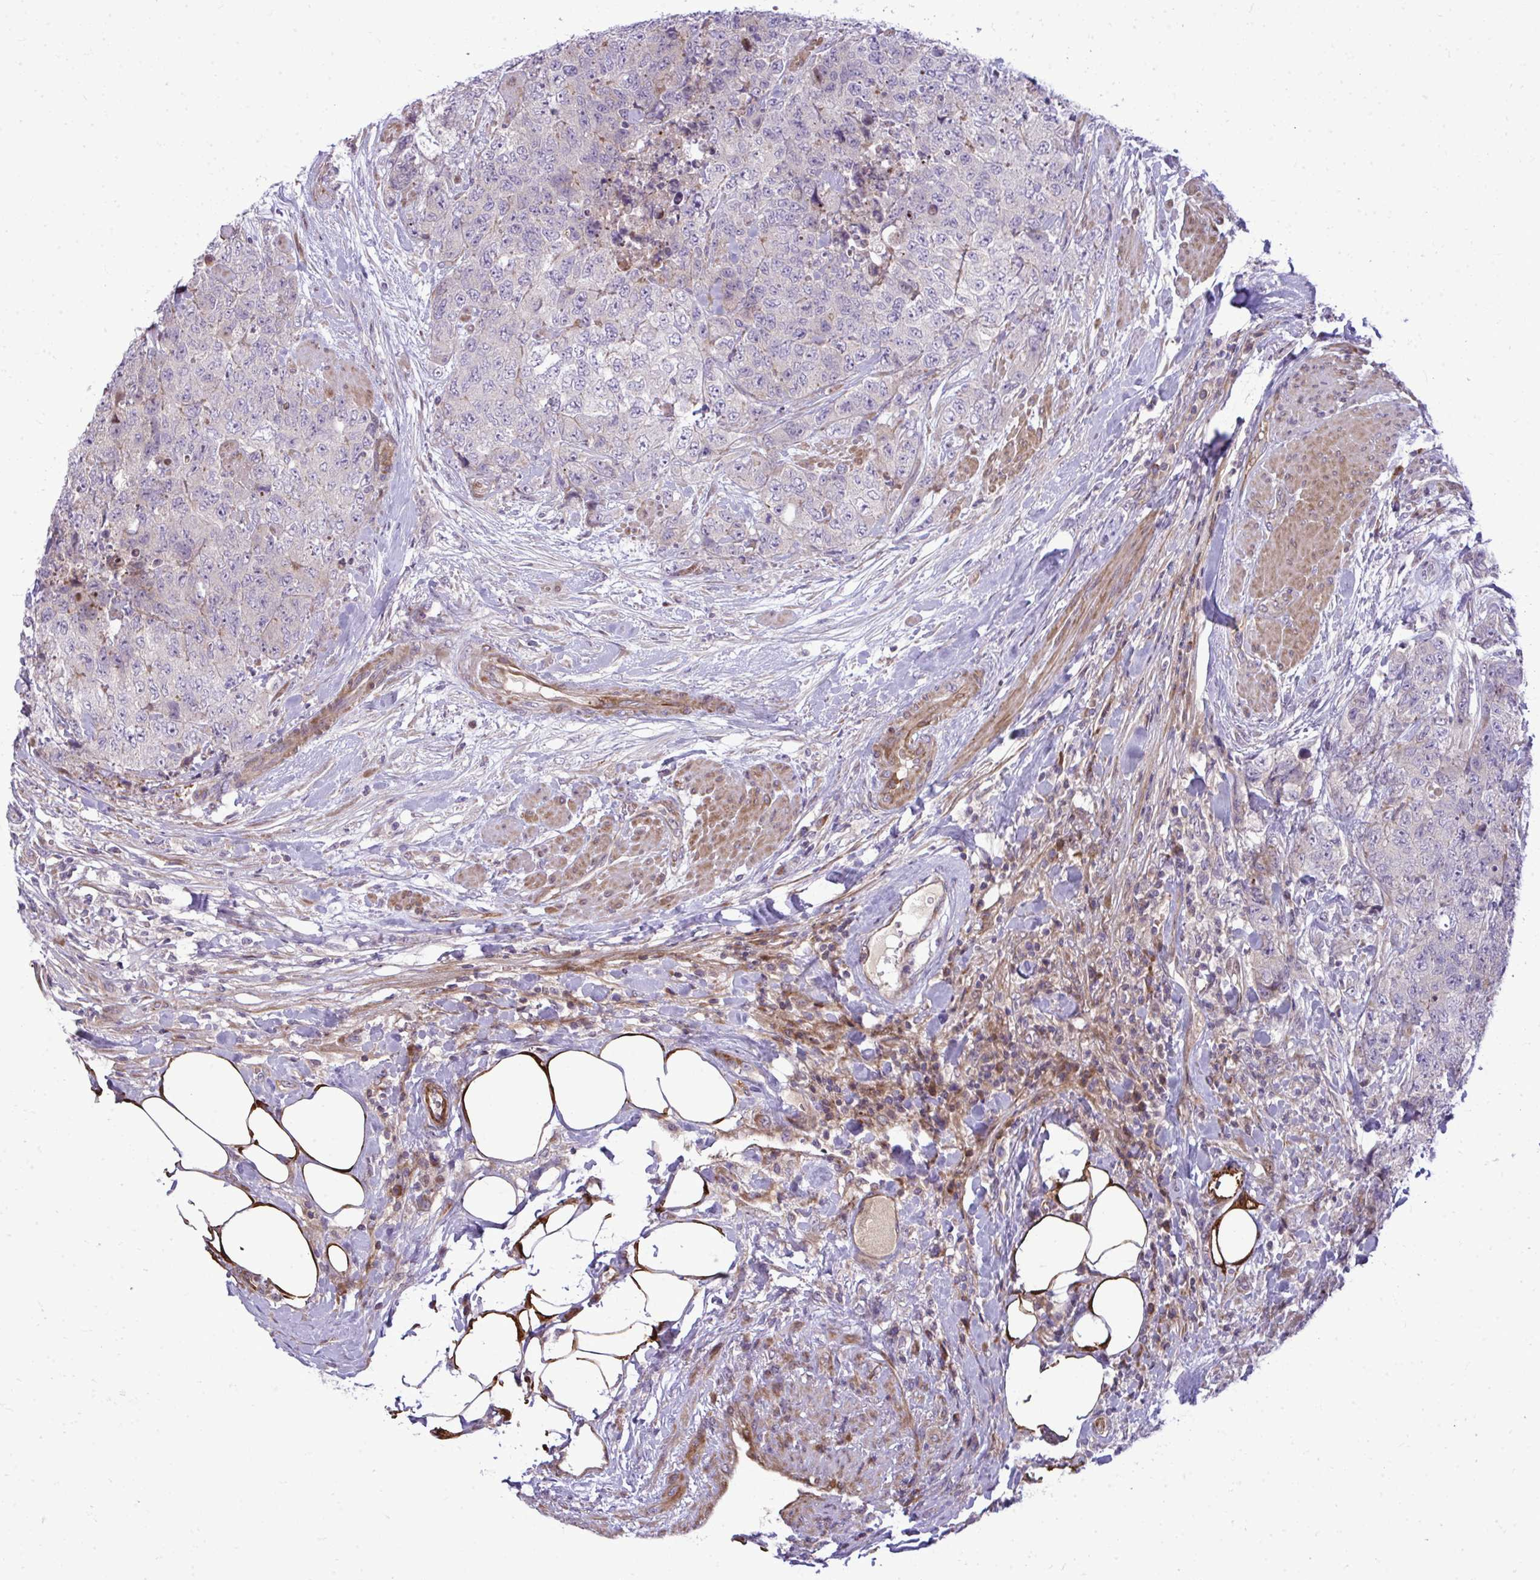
{"staining": {"intensity": "negative", "quantity": "none", "location": "none"}, "tissue": "urothelial cancer", "cell_type": "Tumor cells", "image_type": "cancer", "snomed": [{"axis": "morphology", "description": "Urothelial carcinoma, High grade"}, {"axis": "topography", "description": "Urinary bladder"}], "caption": "High magnification brightfield microscopy of urothelial cancer stained with DAB (brown) and counterstained with hematoxylin (blue): tumor cells show no significant expression. The staining was performed using DAB to visualize the protein expression in brown, while the nuclei were stained in blue with hematoxylin (Magnification: 20x).", "gene": "ZSCAN9", "patient": {"sex": "female", "age": 78}}